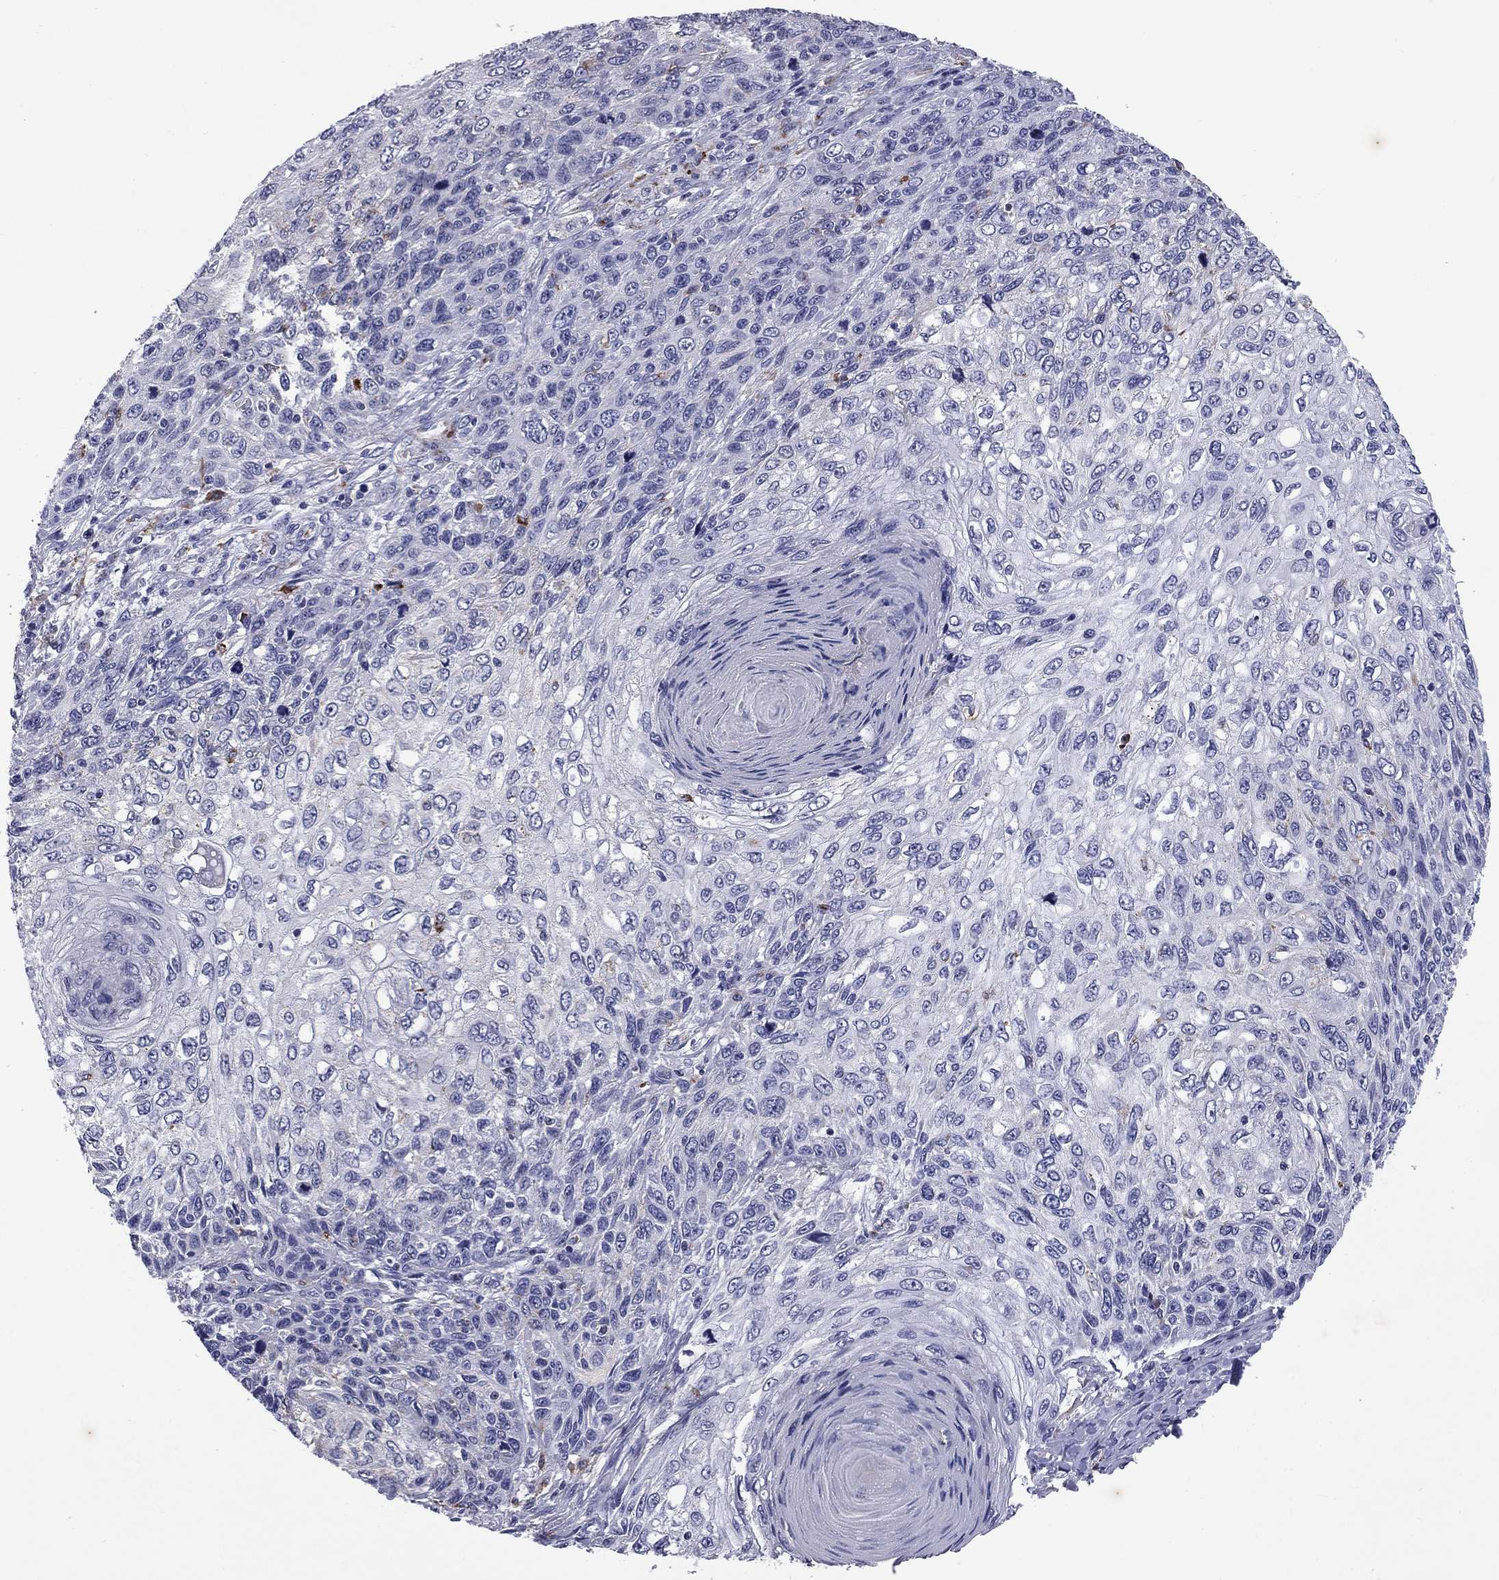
{"staining": {"intensity": "negative", "quantity": "none", "location": "none"}, "tissue": "skin cancer", "cell_type": "Tumor cells", "image_type": "cancer", "snomed": [{"axis": "morphology", "description": "Squamous cell carcinoma, NOS"}, {"axis": "topography", "description": "Skin"}], "caption": "High power microscopy photomicrograph of an immunohistochemistry image of skin cancer, revealing no significant positivity in tumor cells. (DAB (3,3'-diaminobenzidine) IHC with hematoxylin counter stain).", "gene": "MADCAM1", "patient": {"sex": "male", "age": 92}}